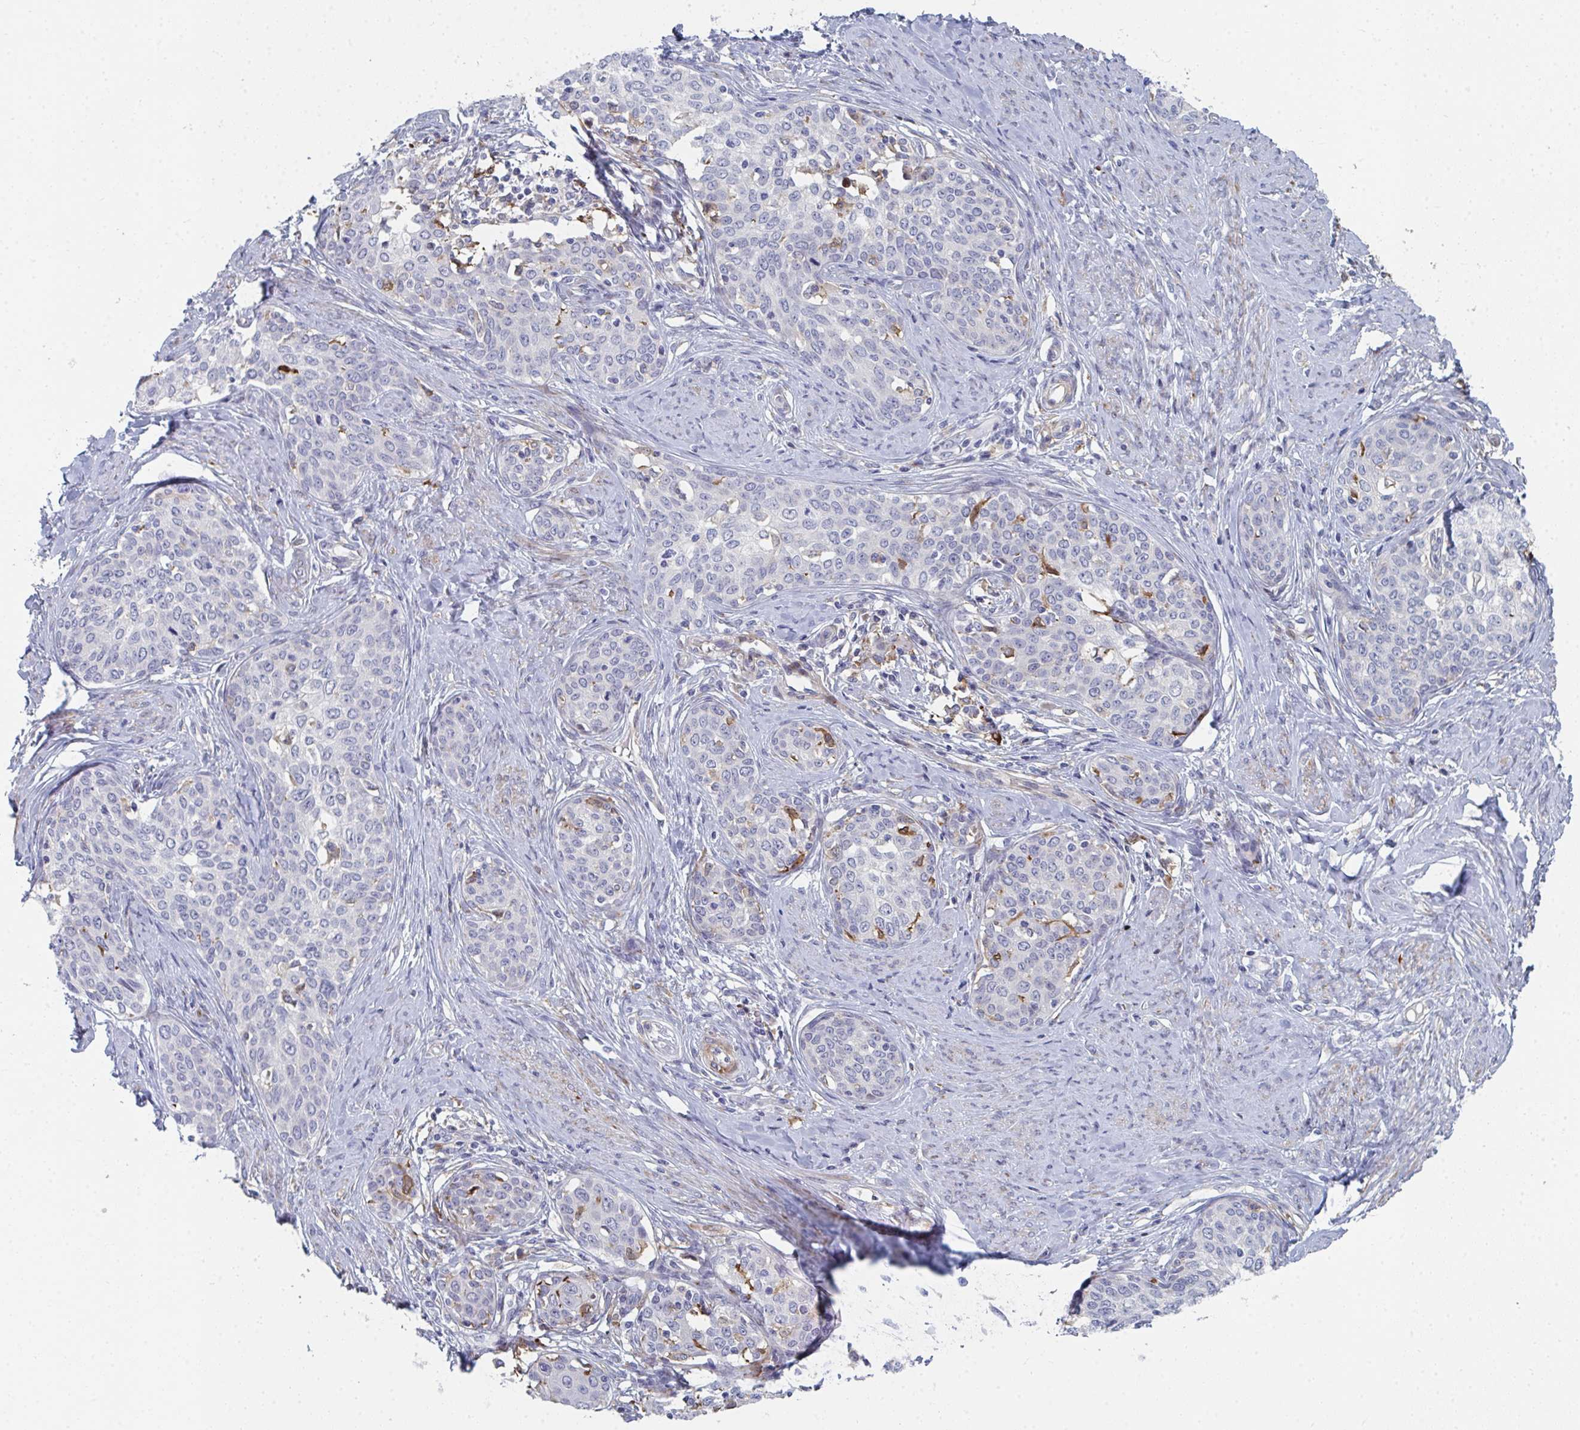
{"staining": {"intensity": "negative", "quantity": "none", "location": "none"}, "tissue": "cervical cancer", "cell_type": "Tumor cells", "image_type": "cancer", "snomed": [{"axis": "morphology", "description": "Squamous cell carcinoma, NOS"}, {"axis": "morphology", "description": "Adenocarcinoma, NOS"}, {"axis": "topography", "description": "Cervix"}], "caption": "A micrograph of human cervical cancer is negative for staining in tumor cells.", "gene": "PSMG1", "patient": {"sex": "female", "age": 52}}